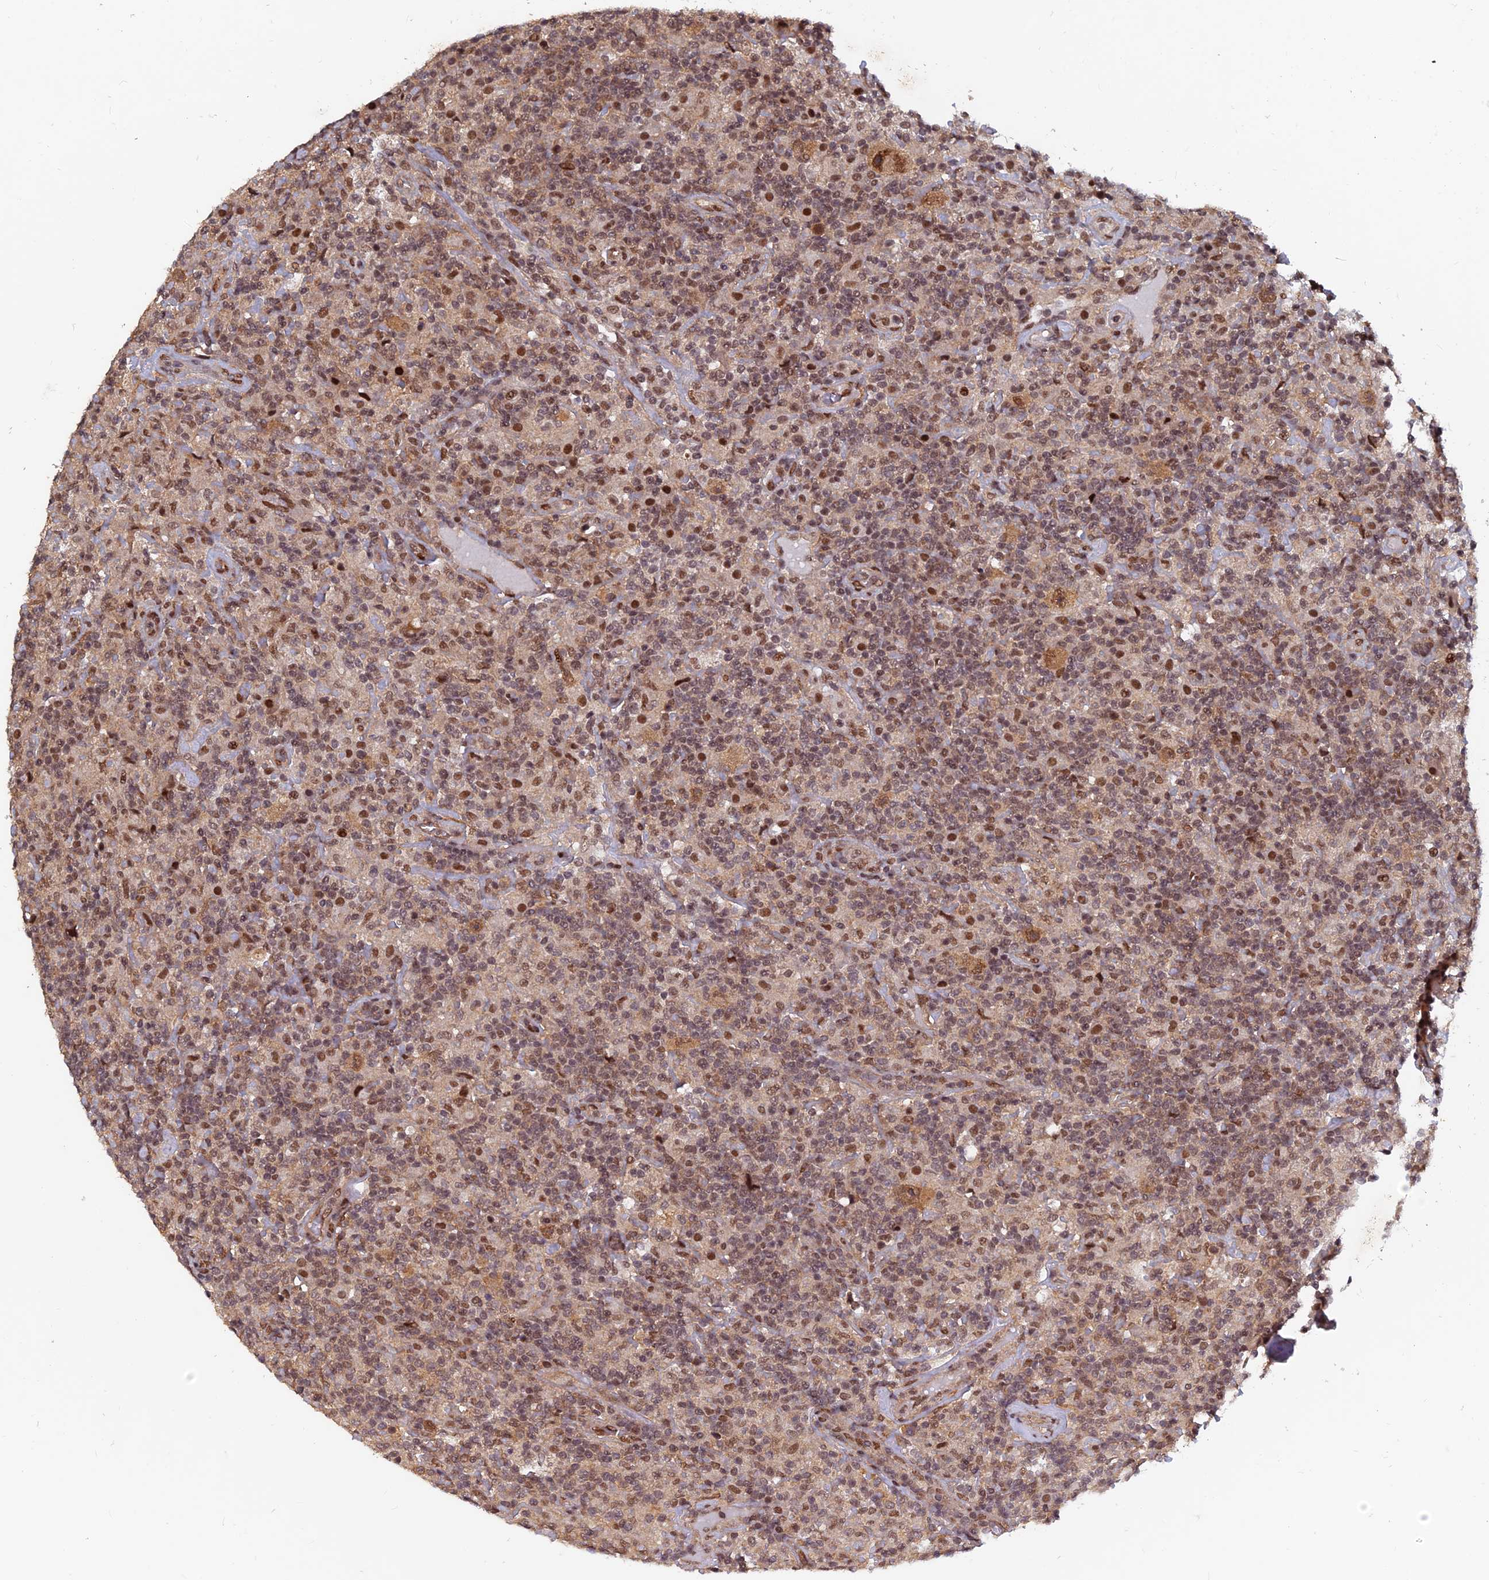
{"staining": {"intensity": "moderate", "quantity": ">75%", "location": "cytoplasmic/membranous,nuclear"}, "tissue": "lymphoma", "cell_type": "Tumor cells", "image_type": "cancer", "snomed": [{"axis": "morphology", "description": "Hodgkin's disease, NOS"}, {"axis": "topography", "description": "Lymph node"}], "caption": "IHC photomicrograph of neoplastic tissue: Hodgkin's disease stained using immunohistochemistry exhibits medium levels of moderate protein expression localized specifically in the cytoplasmic/membranous and nuclear of tumor cells, appearing as a cytoplasmic/membranous and nuclear brown color.", "gene": "FAM53C", "patient": {"sex": "male", "age": 70}}